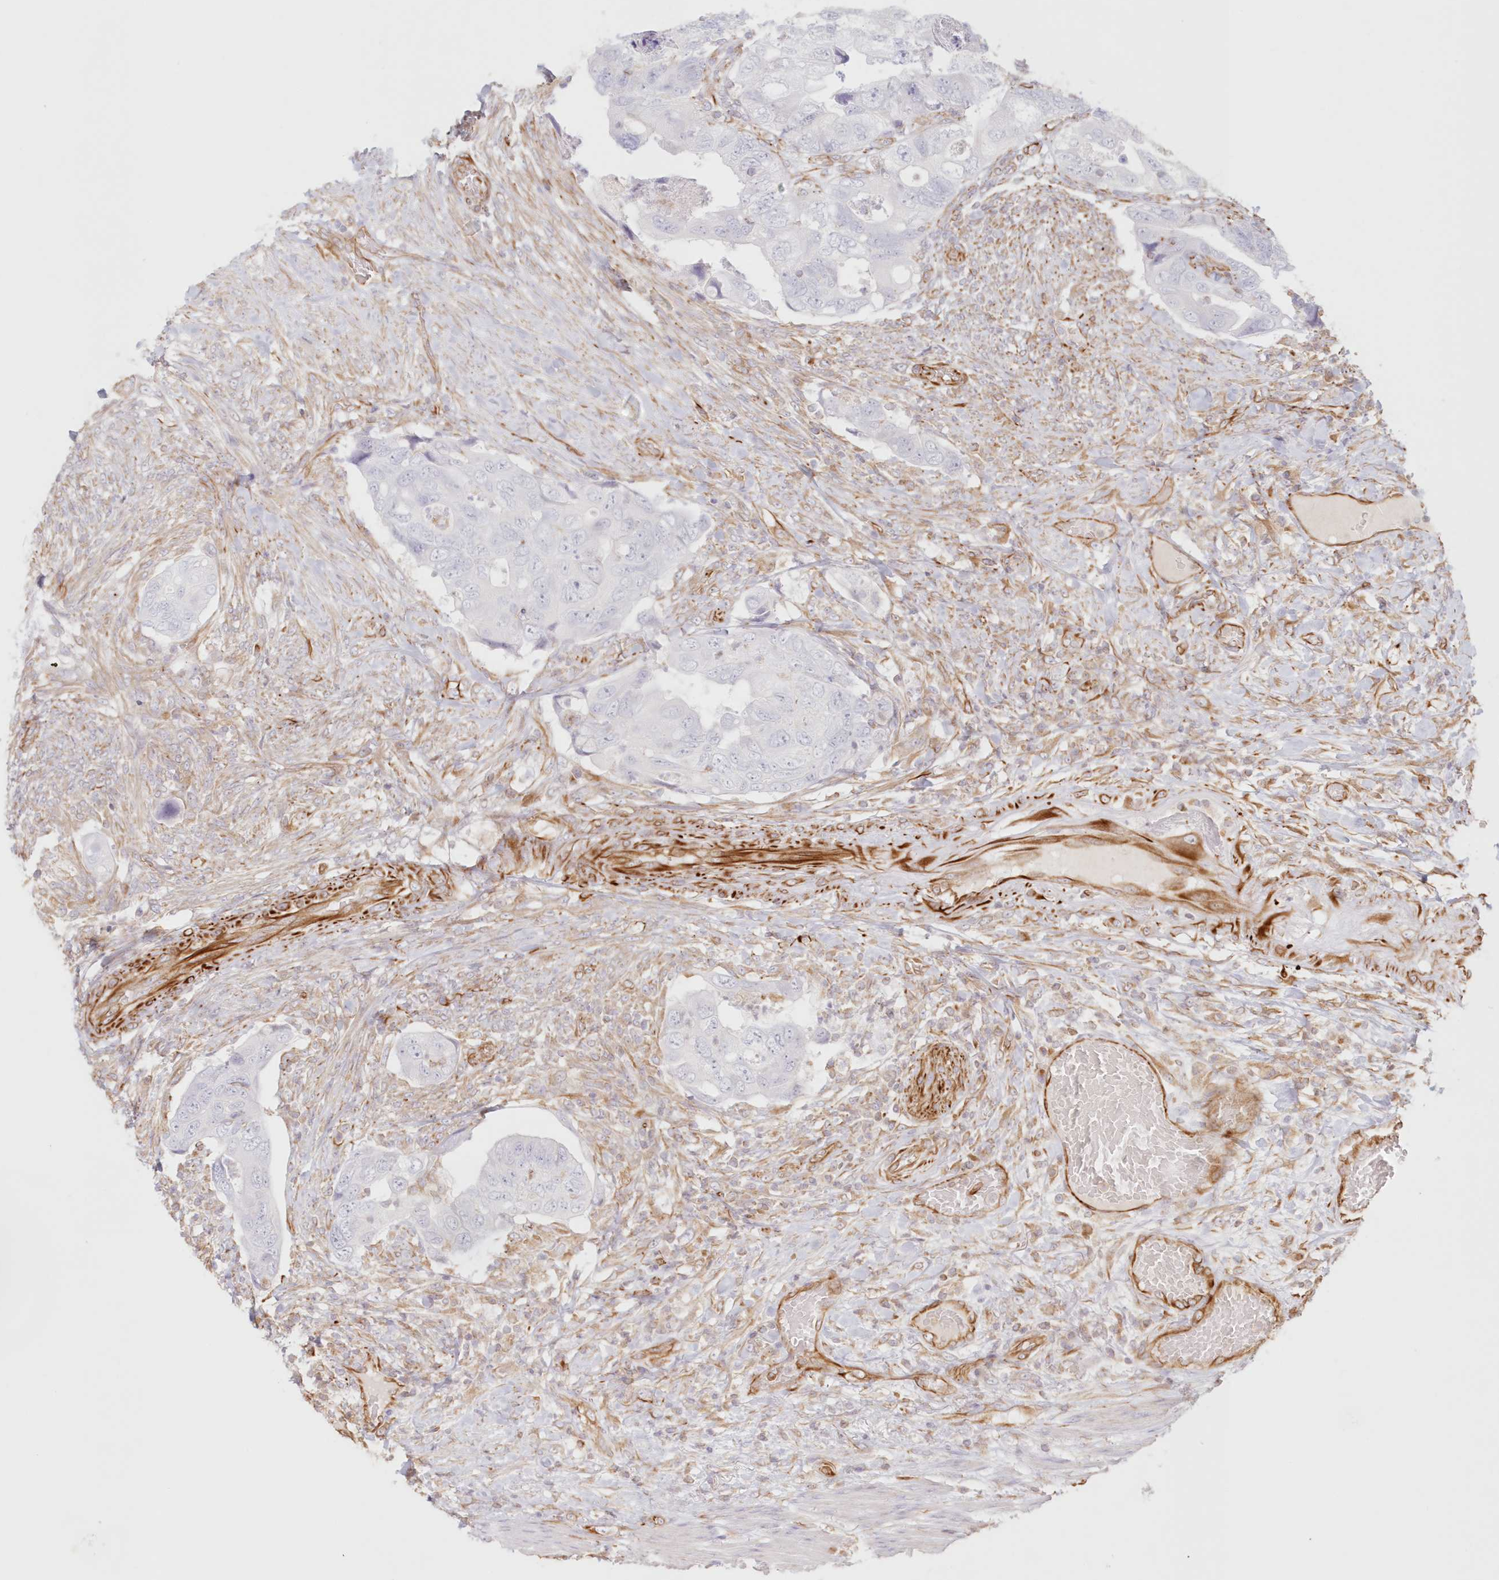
{"staining": {"intensity": "negative", "quantity": "none", "location": "none"}, "tissue": "colorectal cancer", "cell_type": "Tumor cells", "image_type": "cancer", "snomed": [{"axis": "morphology", "description": "Adenocarcinoma, NOS"}, {"axis": "topography", "description": "Rectum"}], "caption": "High power microscopy micrograph of an IHC image of colorectal adenocarcinoma, revealing no significant staining in tumor cells.", "gene": "DMRTB1", "patient": {"sex": "male", "age": 63}}